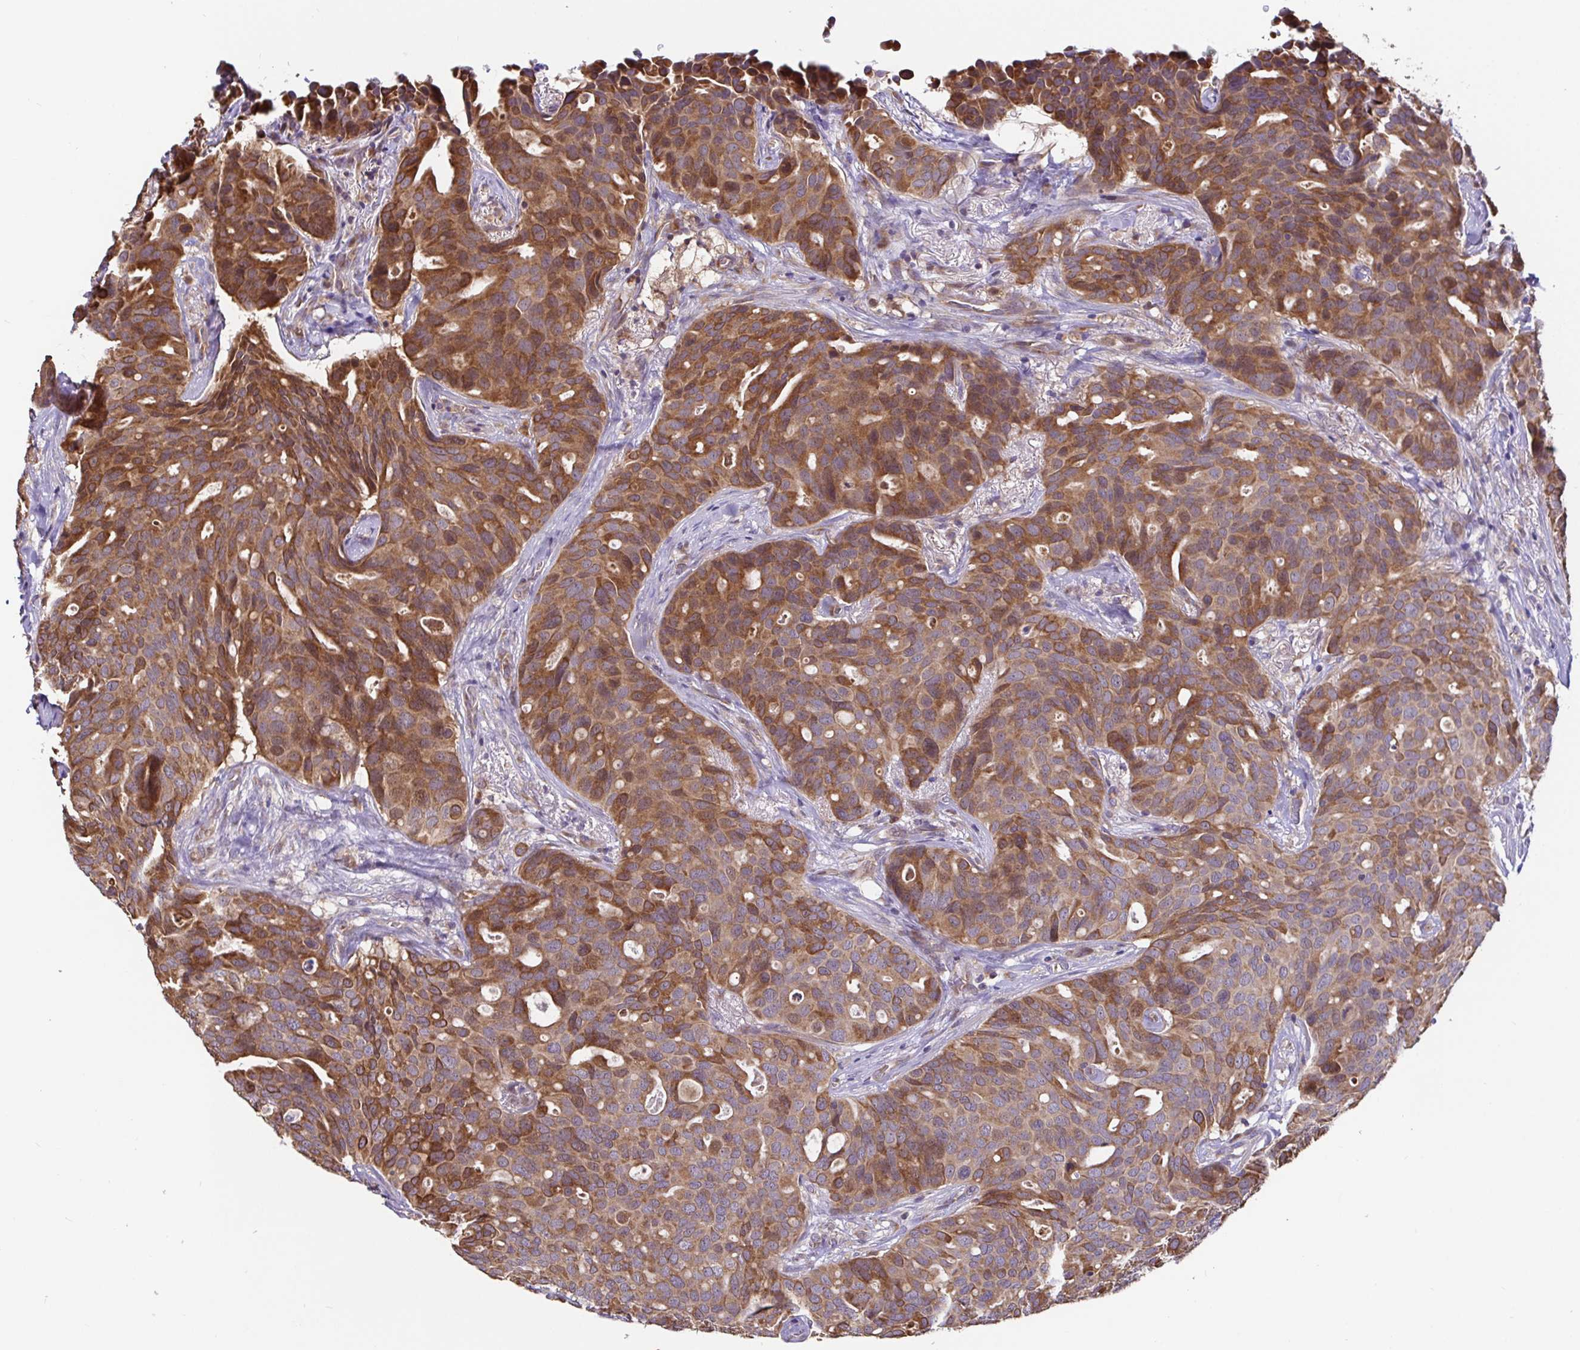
{"staining": {"intensity": "moderate", "quantity": ">75%", "location": "cytoplasmic/membranous"}, "tissue": "breast cancer", "cell_type": "Tumor cells", "image_type": "cancer", "snomed": [{"axis": "morphology", "description": "Duct carcinoma"}, {"axis": "topography", "description": "Breast"}], "caption": "Immunohistochemistry (IHC) (DAB) staining of breast intraductal carcinoma shows moderate cytoplasmic/membranous protein staining in approximately >75% of tumor cells.", "gene": "ELP1", "patient": {"sex": "female", "age": 54}}